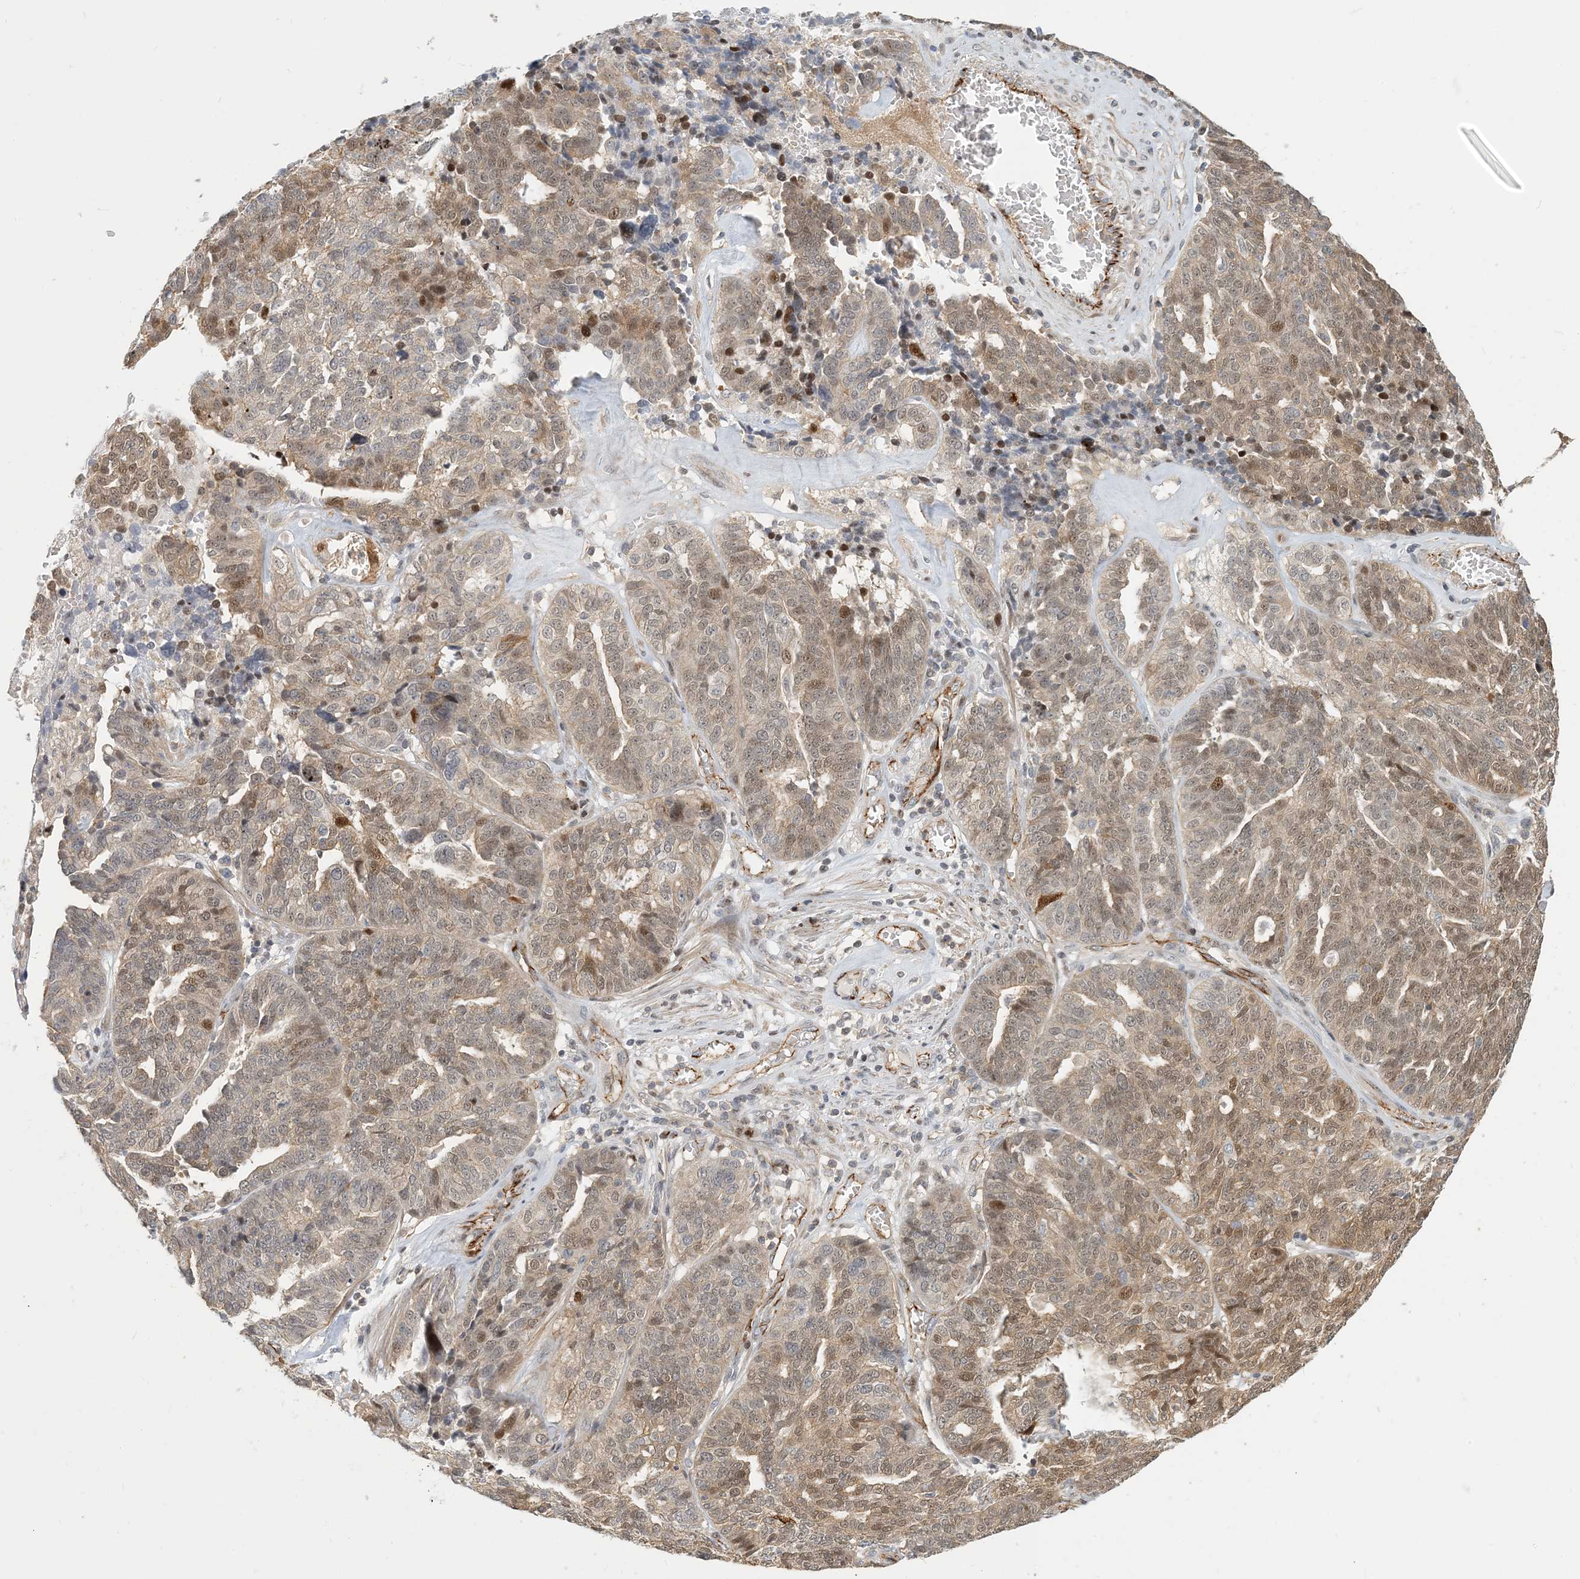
{"staining": {"intensity": "moderate", "quantity": "<25%", "location": "cytoplasmic/membranous,nuclear"}, "tissue": "ovarian cancer", "cell_type": "Tumor cells", "image_type": "cancer", "snomed": [{"axis": "morphology", "description": "Cystadenocarcinoma, serous, NOS"}, {"axis": "topography", "description": "Ovary"}], "caption": "Tumor cells display moderate cytoplasmic/membranous and nuclear staining in about <25% of cells in ovarian cancer (serous cystadenocarcinoma).", "gene": "MAPKBP1", "patient": {"sex": "female", "age": 59}}